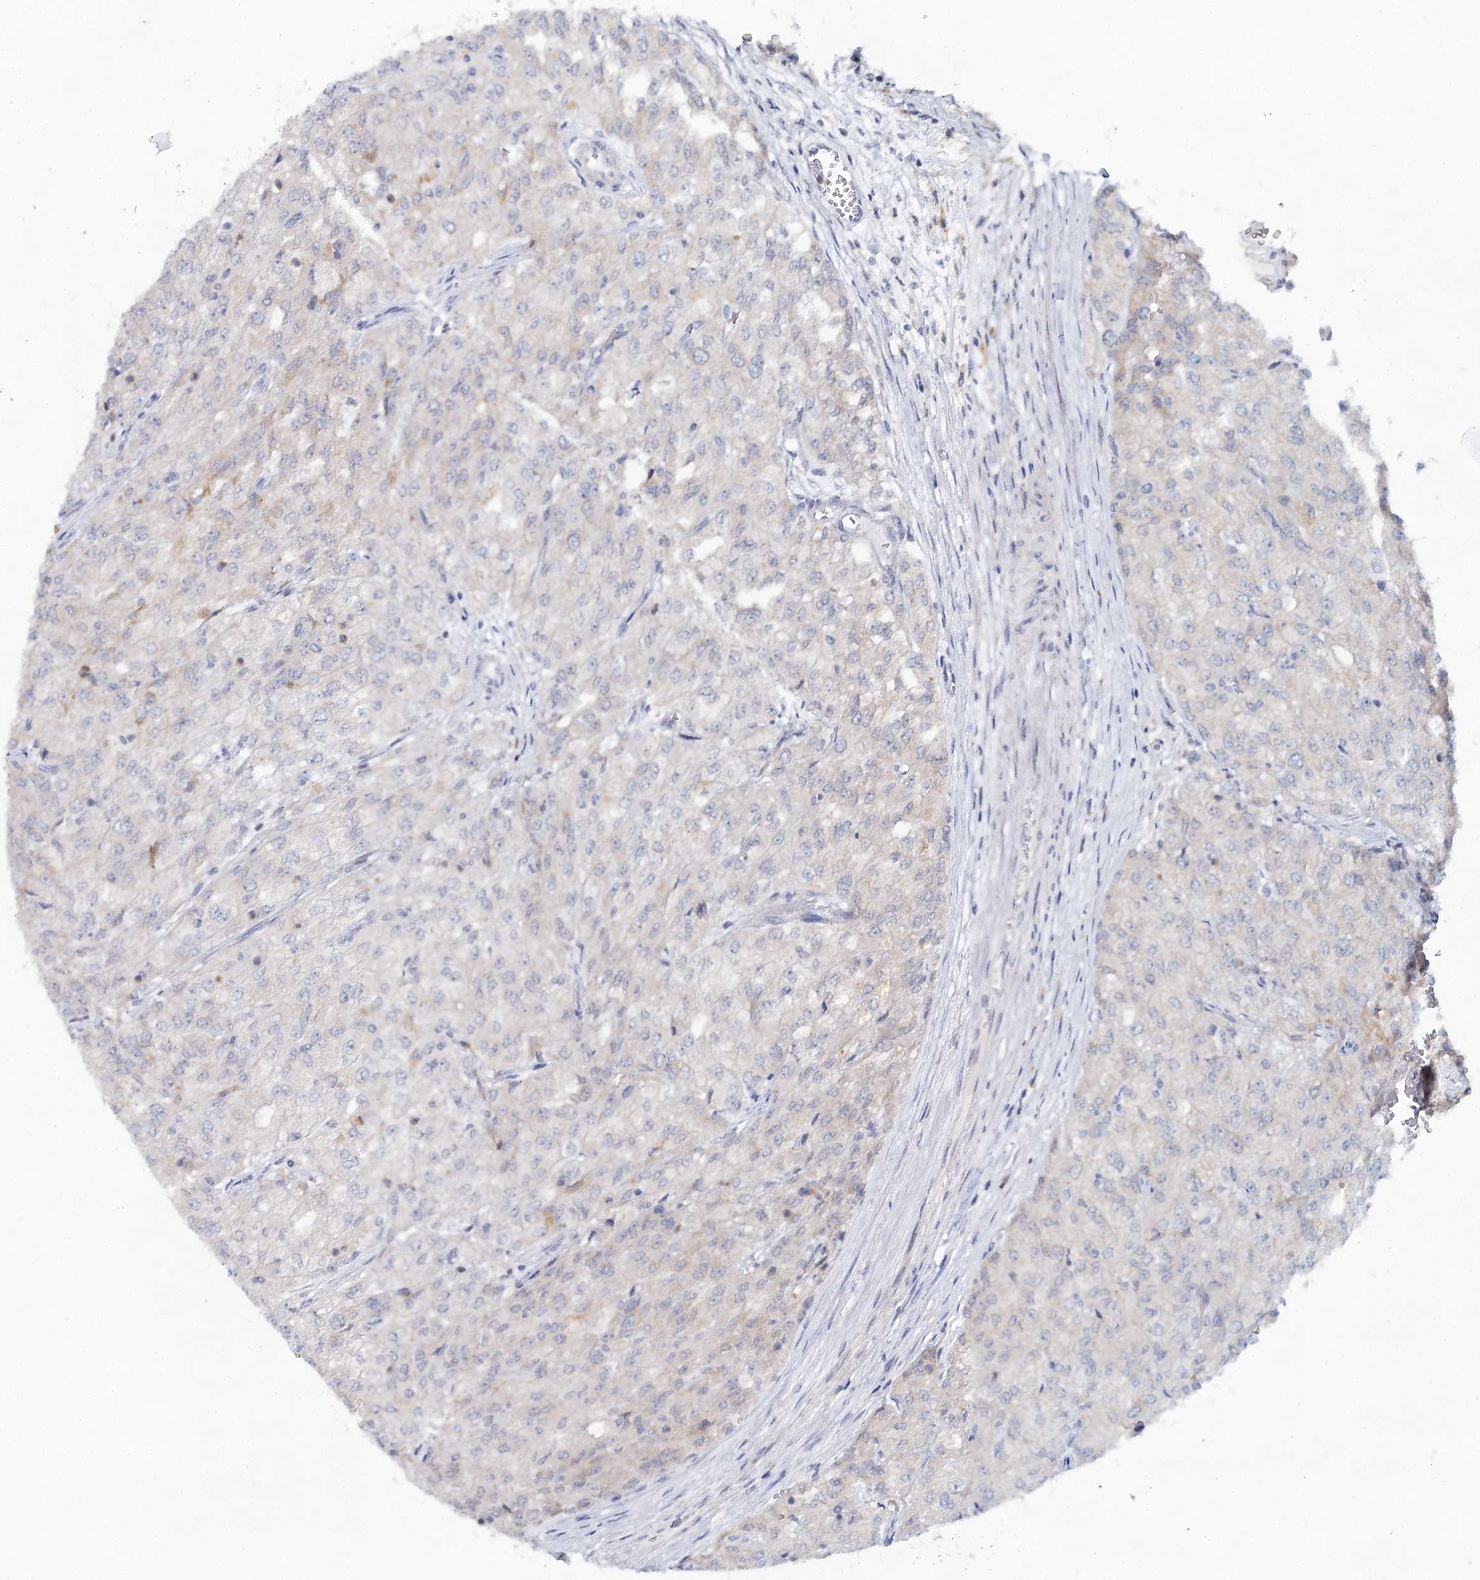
{"staining": {"intensity": "weak", "quantity": "<25%", "location": "cytoplasmic/membranous"}, "tissue": "renal cancer", "cell_type": "Tumor cells", "image_type": "cancer", "snomed": [{"axis": "morphology", "description": "Adenocarcinoma, NOS"}, {"axis": "topography", "description": "Kidney"}], "caption": "Human renal cancer stained for a protein using IHC exhibits no expression in tumor cells.", "gene": "BLTP1", "patient": {"sex": "female", "age": 54}}